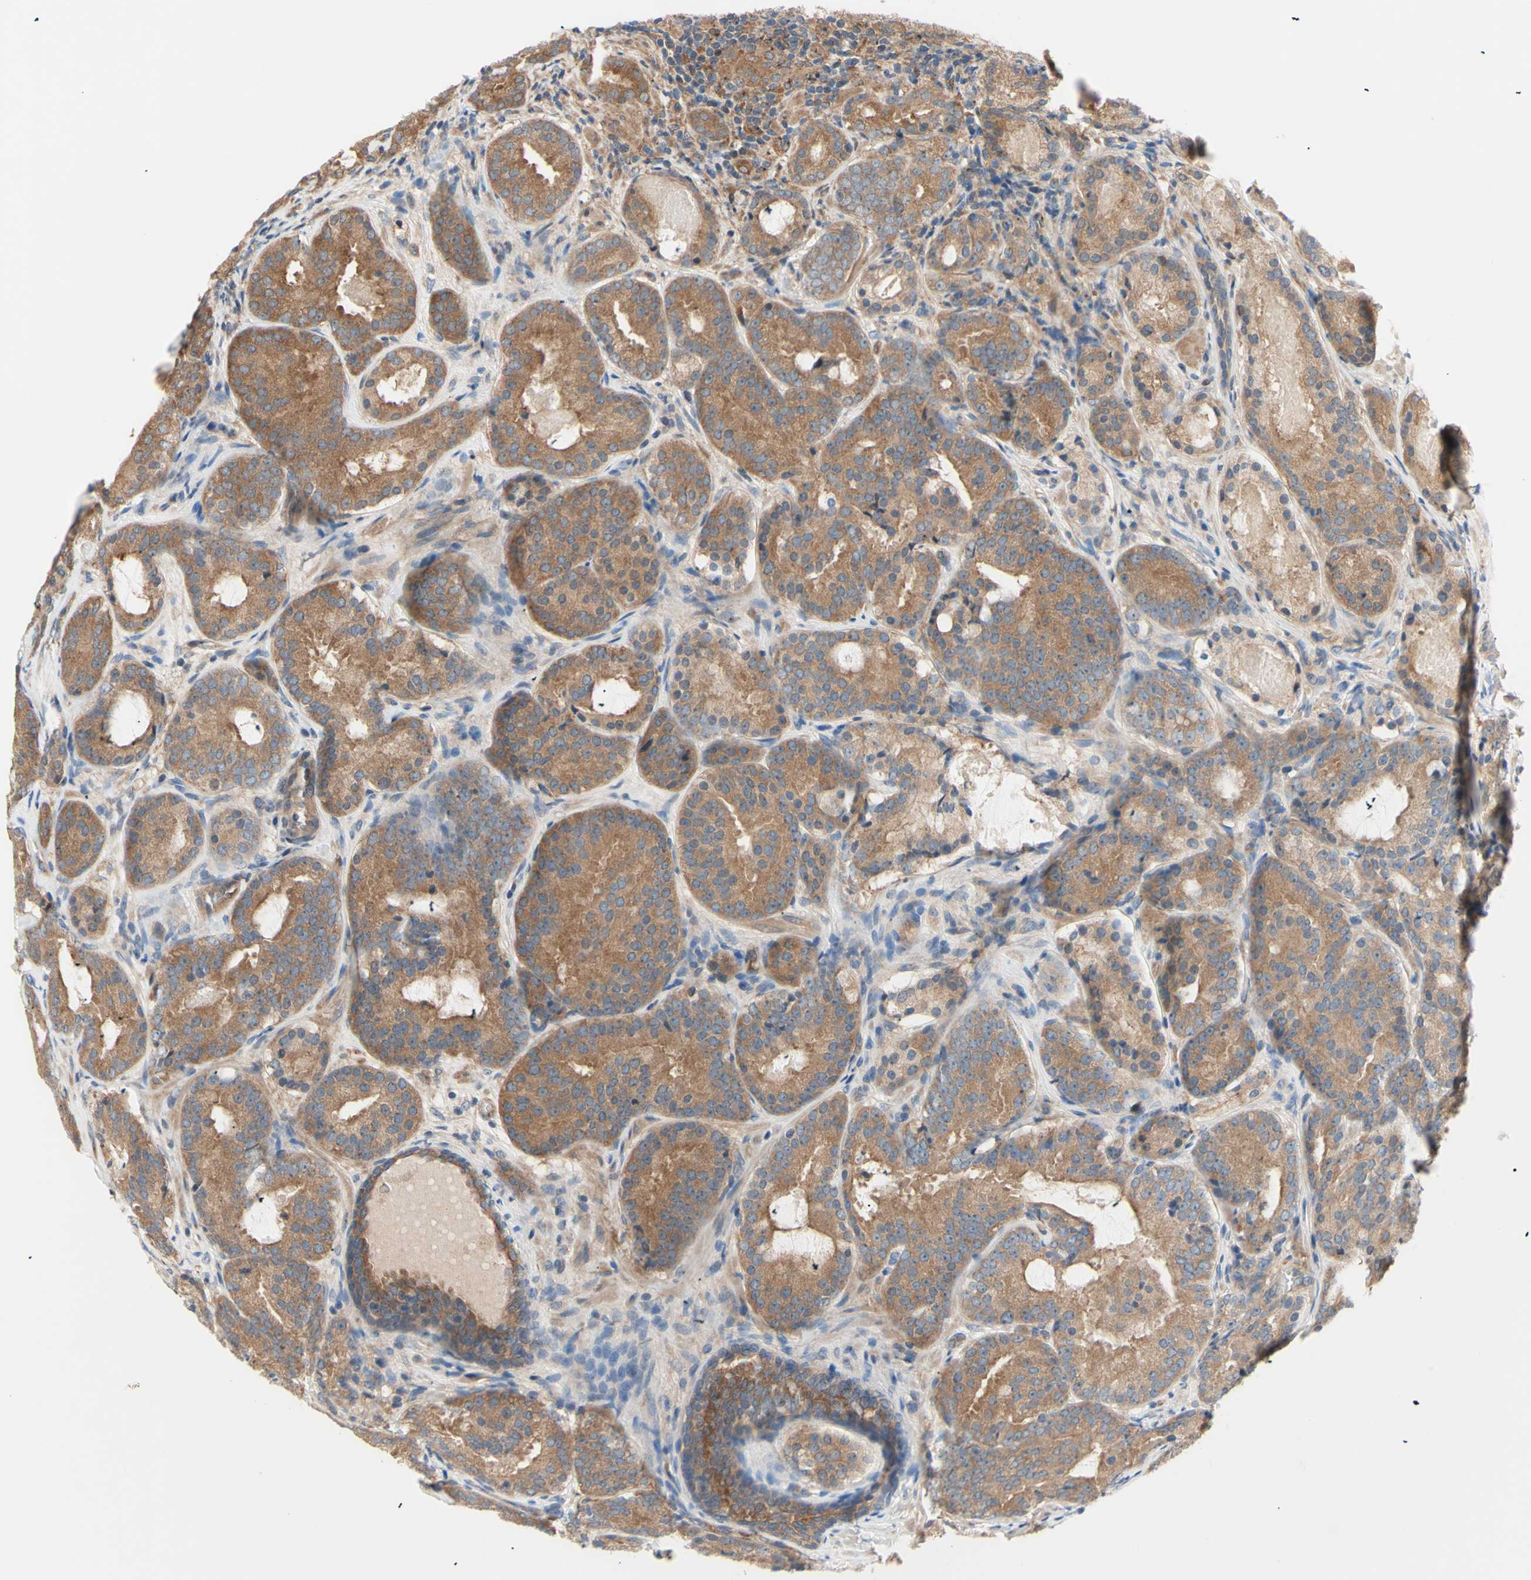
{"staining": {"intensity": "moderate", "quantity": ">75%", "location": "cytoplasmic/membranous"}, "tissue": "prostate cancer", "cell_type": "Tumor cells", "image_type": "cancer", "snomed": [{"axis": "morphology", "description": "Adenocarcinoma, Low grade"}, {"axis": "topography", "description": "Prostate"}], "caption": "Immunohistochemical staining of human prostate cancer demonstrates medium levels of moderate cytoplasmic/membranous staining in about >75% of tumor cells.", "gene": "DYNLRB1", "patient": {"sex": "male", "age": 69}}